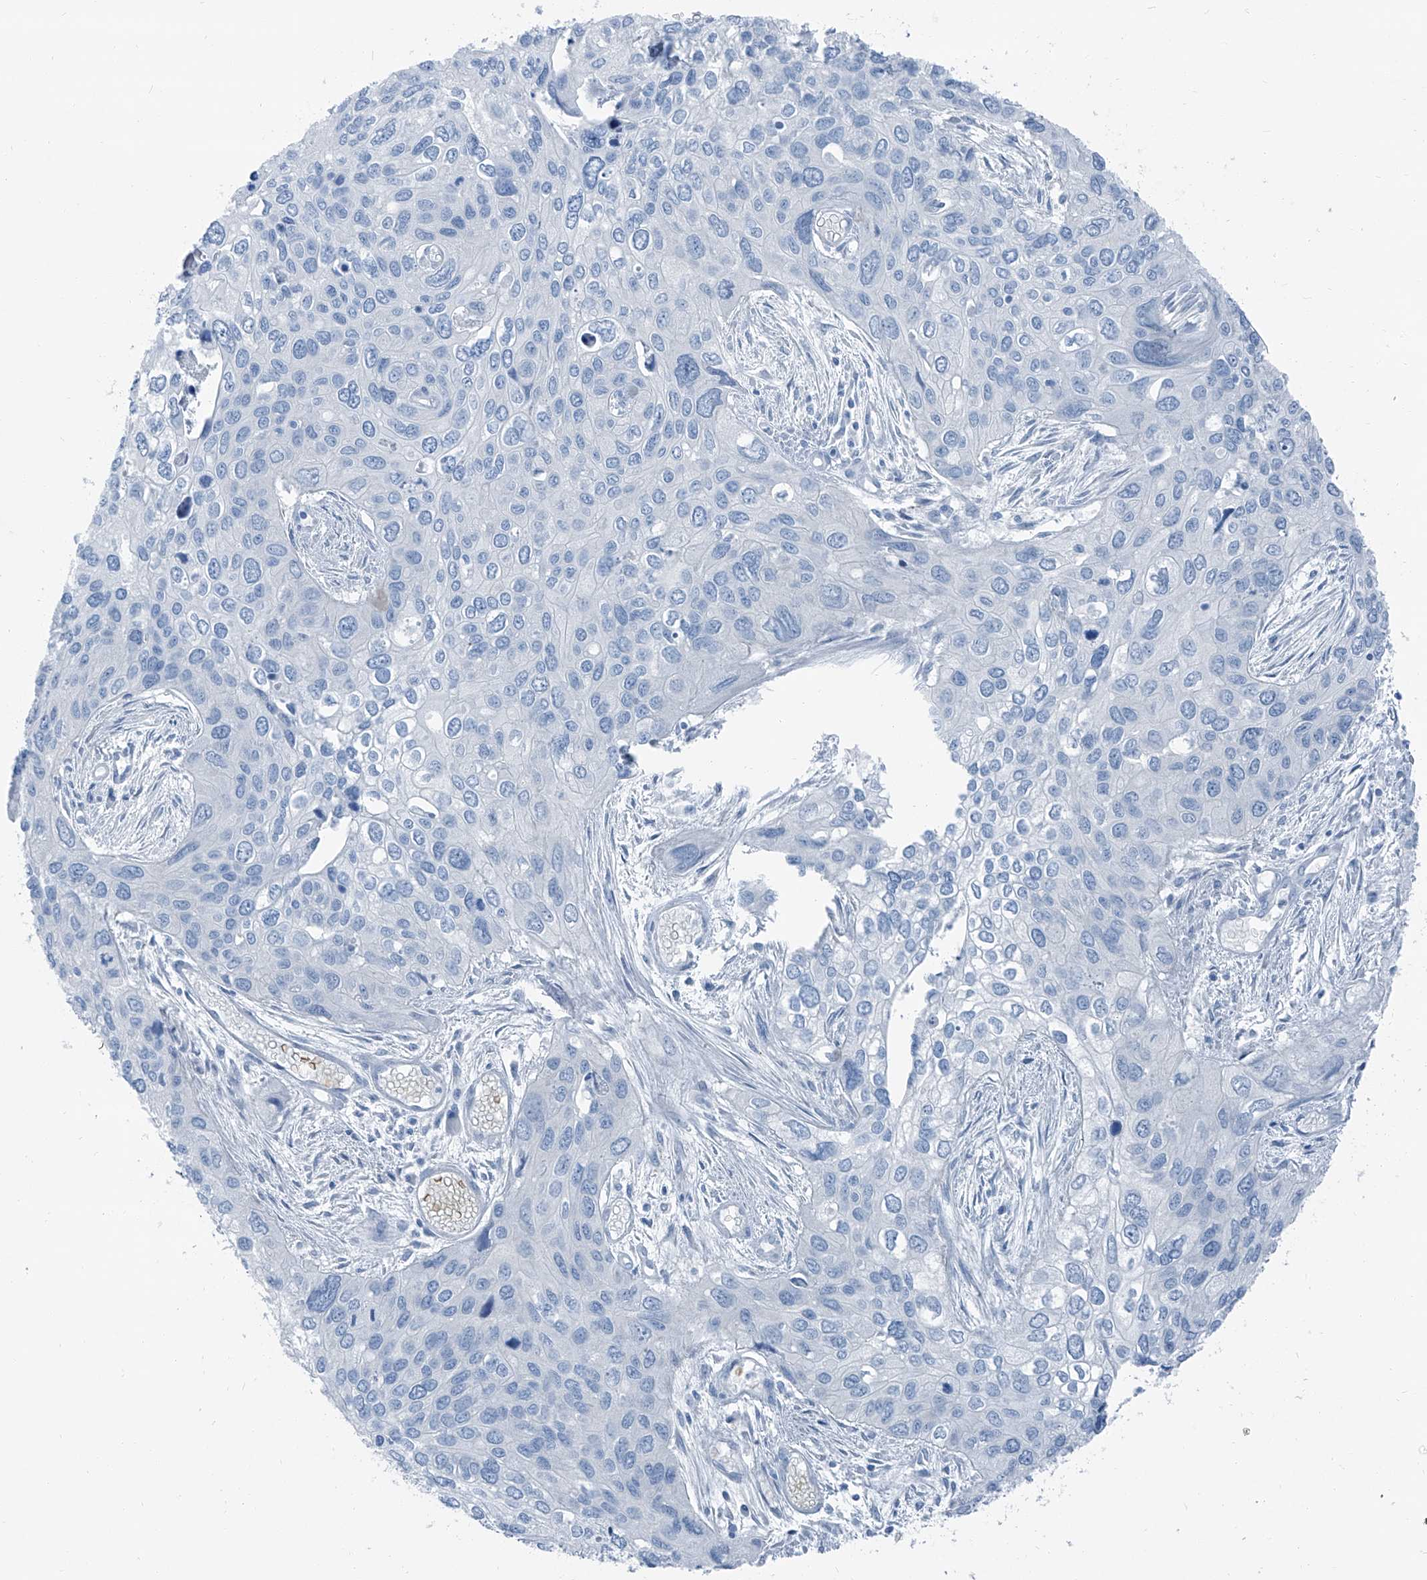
{"staining": {"intensity": "negative", "quantity": "none", "location": "none"}, "tissue": "cervical cancer", "cell_type": "Tumor cells", "image_type": "cancer", "snomed": [{"axis": "morphology", "description": "Squamous cell carcinoma, NOS"}, {"axis": "topography", "description": "Cervix"}], "caption": "Immunohistochemistry (IHC) of human squamous cell carcinoma (cervical) demonstrates no expression in tumor cells. (DAB (3,3'-diaminobenzidine) immunohistochemistry visualized using brightfield microscopy, high magnification).", "gene": "RGN", "patient": {"sex": "female", "age": 55}}